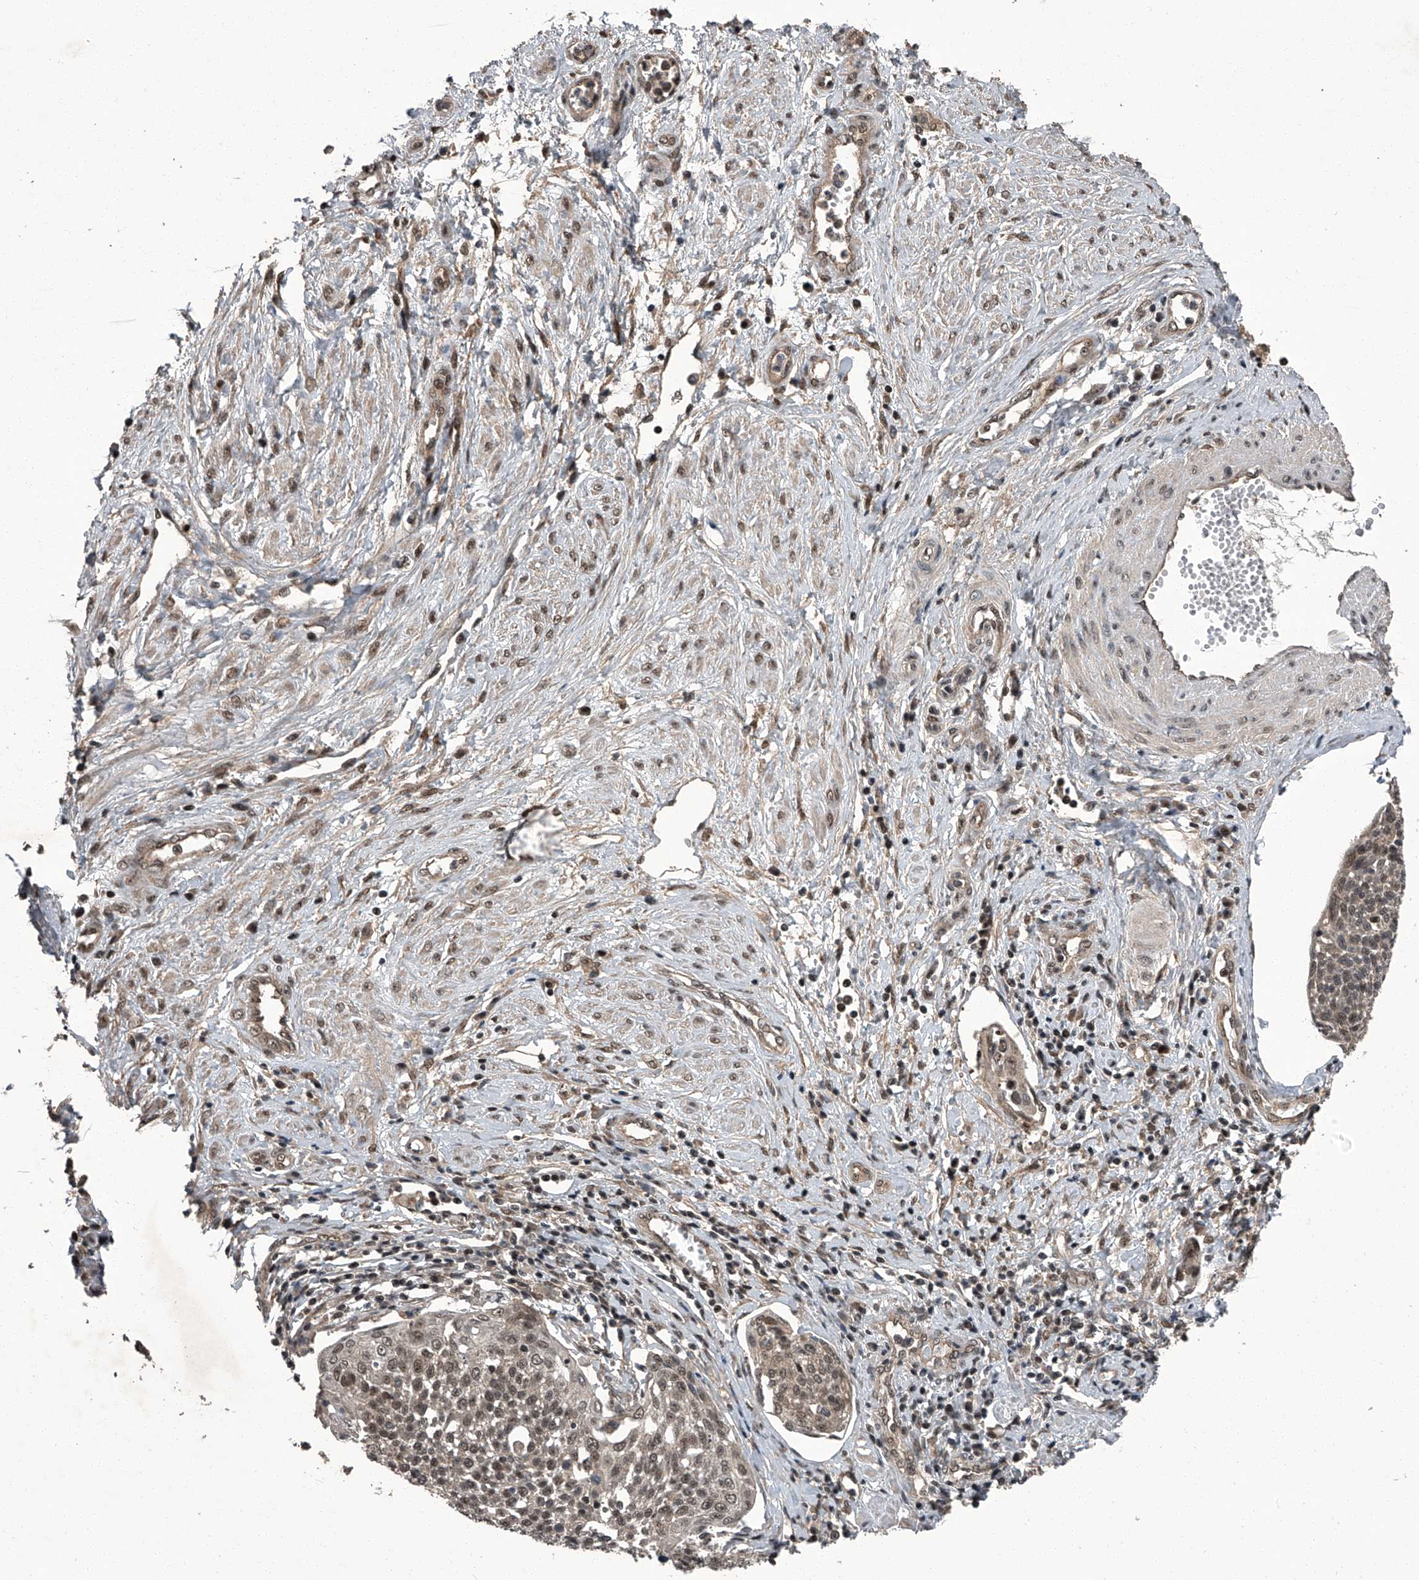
{"staining": {"intensity": "weak", "quantity": ">75%", "location": "nuclear"}, "tissue": "cervical cancer", "cell_type": "Tumor cells", "image_type": "cancer", "snomed": [{"axis": "morphology", "description": "Squamous cell carcinoma, NOS"}, {"axis": "topography", "description": "Cervix"}], "caption": "Cervical cancer (squamous cell carcinoma) tissue exhibits weak nuclear expression in about >75% of tumor cells, visualized by immunohistochemistry.", "gene": "SLC12A8", "patient": {"sex": "female", "age": 34}}